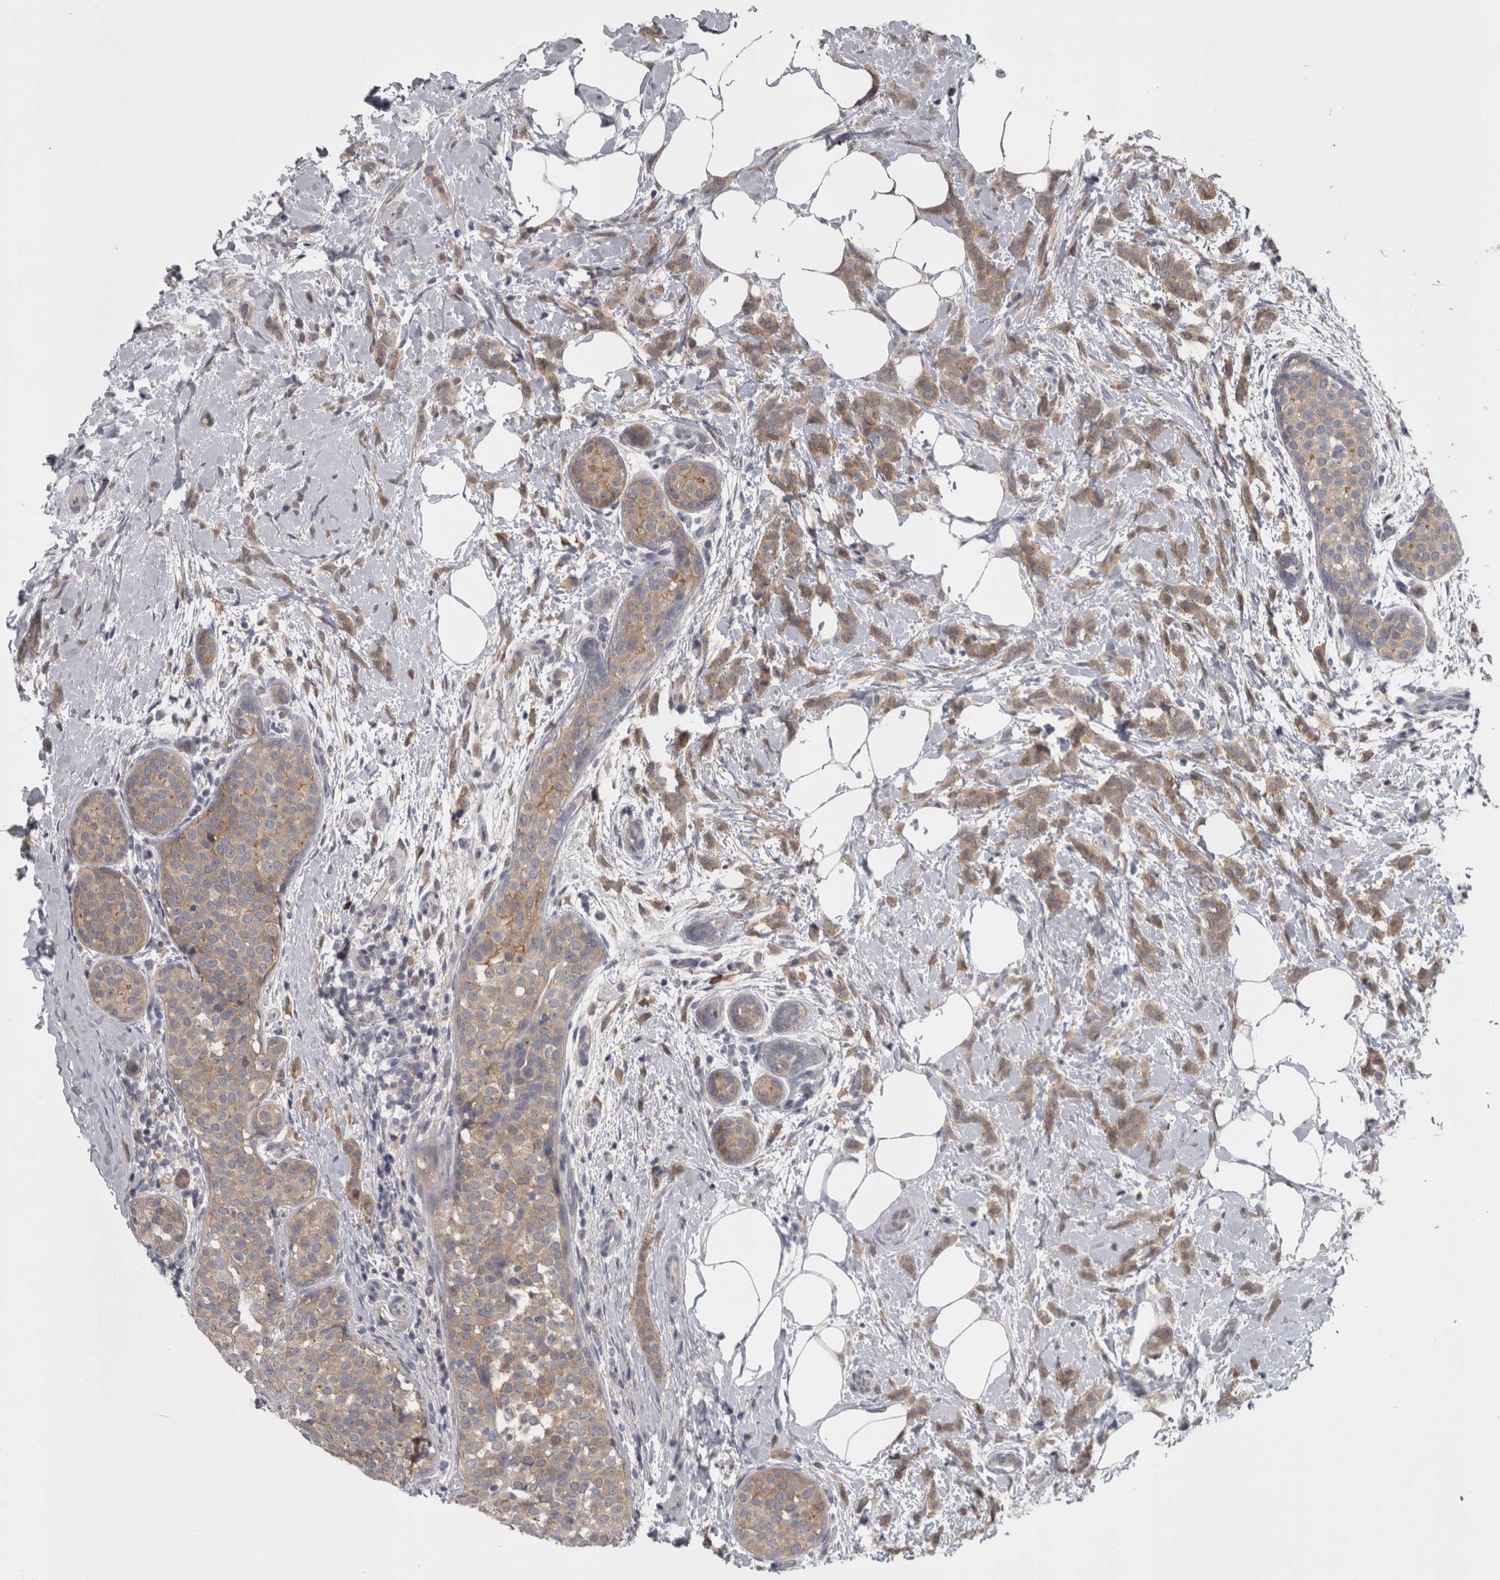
{"staining": {"intensity": "weak", "quantity": "25%-75%", "location": "cytoplasmic/membranous"}, "tissue": "breast cancer", "cell_type": "Tumor cells", "image_type": "cancer", "snomed": [{"axis": "morphology", "description": "Lobular carcinoma, in situ"}, {"axis": "morphology", "description": "Lobular carcinoma"}, {"axis": "topography", "description": "Breast"}], "caption": "Breast cancer tissue shows weak cytoplasmic/membranous expression in approximately 25%-75% of tumor cells, visualized by immunohistochemistry.", "gene": "PRKCI", "patient": {"sex": "female", "age": 41}}